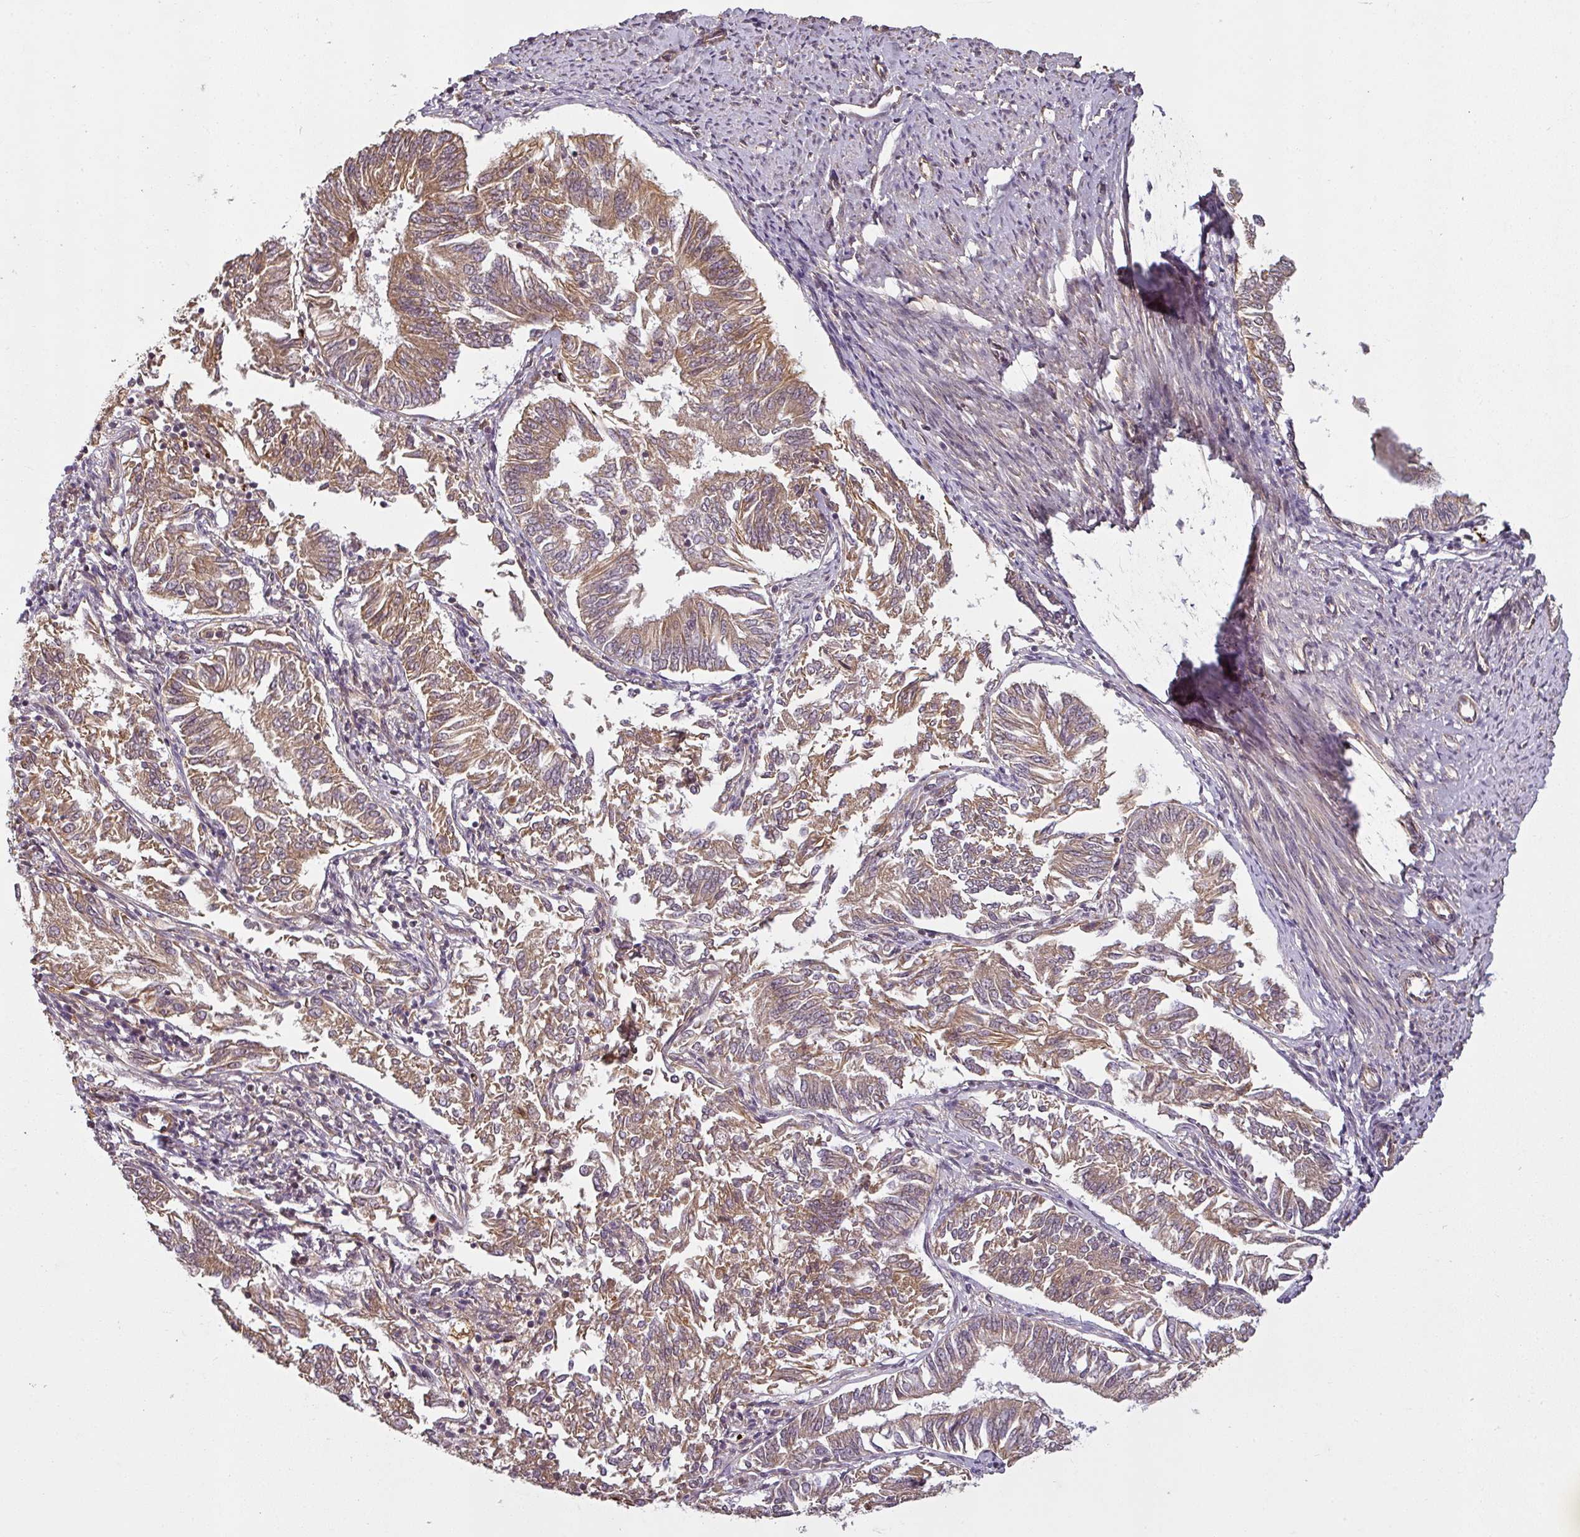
{"staining": {"intensity": "moderate", "quantity": ">75%", "location": "cytoplasmic/membranous"}, "tissue": "endometrial cancer", "cell_type": "Tumor cells", "image_type": "cancer", "snomed": [{"axis": "morphology", "description": "Adenocarcinoma, NOS"}, {"axis": "topography", "description": "Endometrium"}], "caption": "A brown stain labels moderate cytoplasmic/membranous positivity of a protein in human endometrial adenocarcinoma tumor cells. The staining was performed using DAB (3,3'-diaminobenzidine), with brown indicating positive protein expression. Nuclei are stained blue with hematoxylin.", "gene": "DIMT1", "patient": {"sex": "female", "age": 58}}